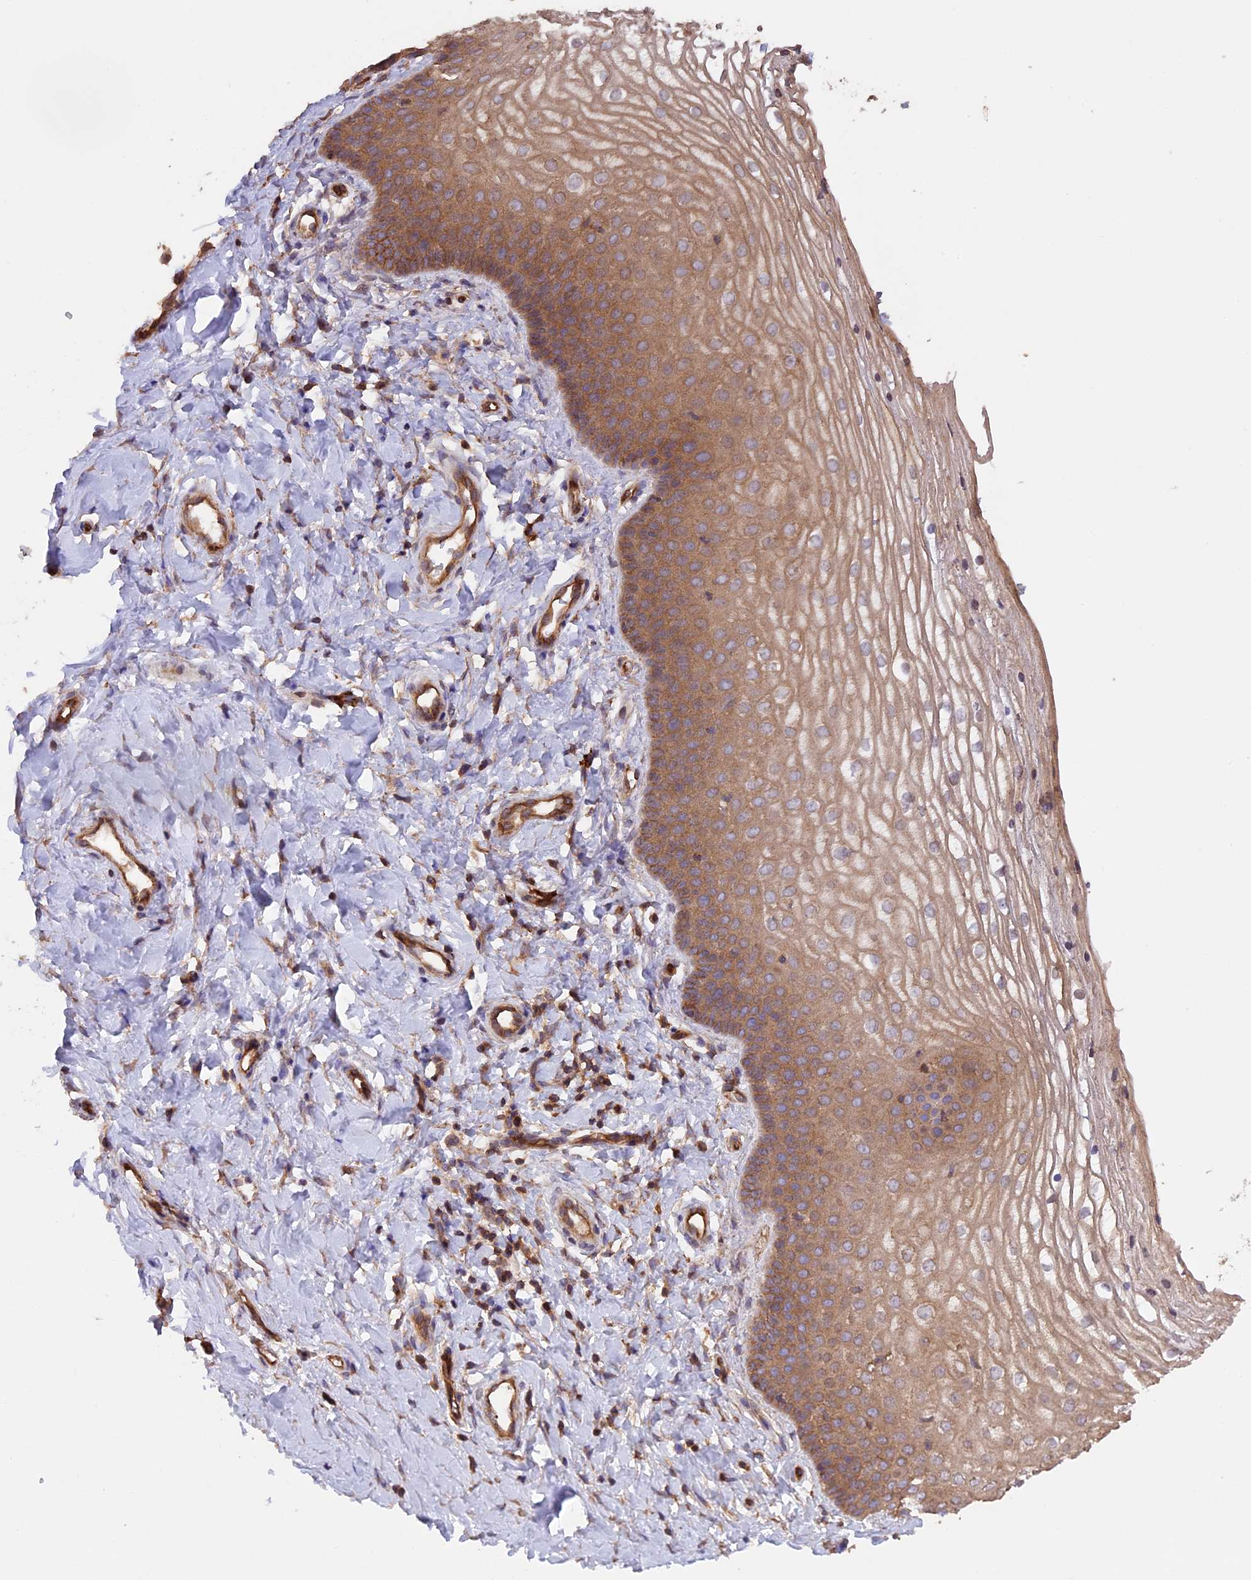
{"staining": {"intensity": "moderate", "quantity": ">75%", "location": "cytoplasmic/membranous"}, "tissue": "vagina", "cell_type": "Squamous epithelial cells", "image_type": "normal", "snomed": [{"axis": "morphology", "description": "Normal tissue, NOS"}, {"axis": "topography", "description": "Vagina"}], "caption": "Protein staining by immunohistochemistry displays moderate cytoplasmic/membranous positivity in approximately >75% of squamous epithelial cells in normal vagina.", "gene": "GAS8", "patient": {"sex": "female", "age": 68}}